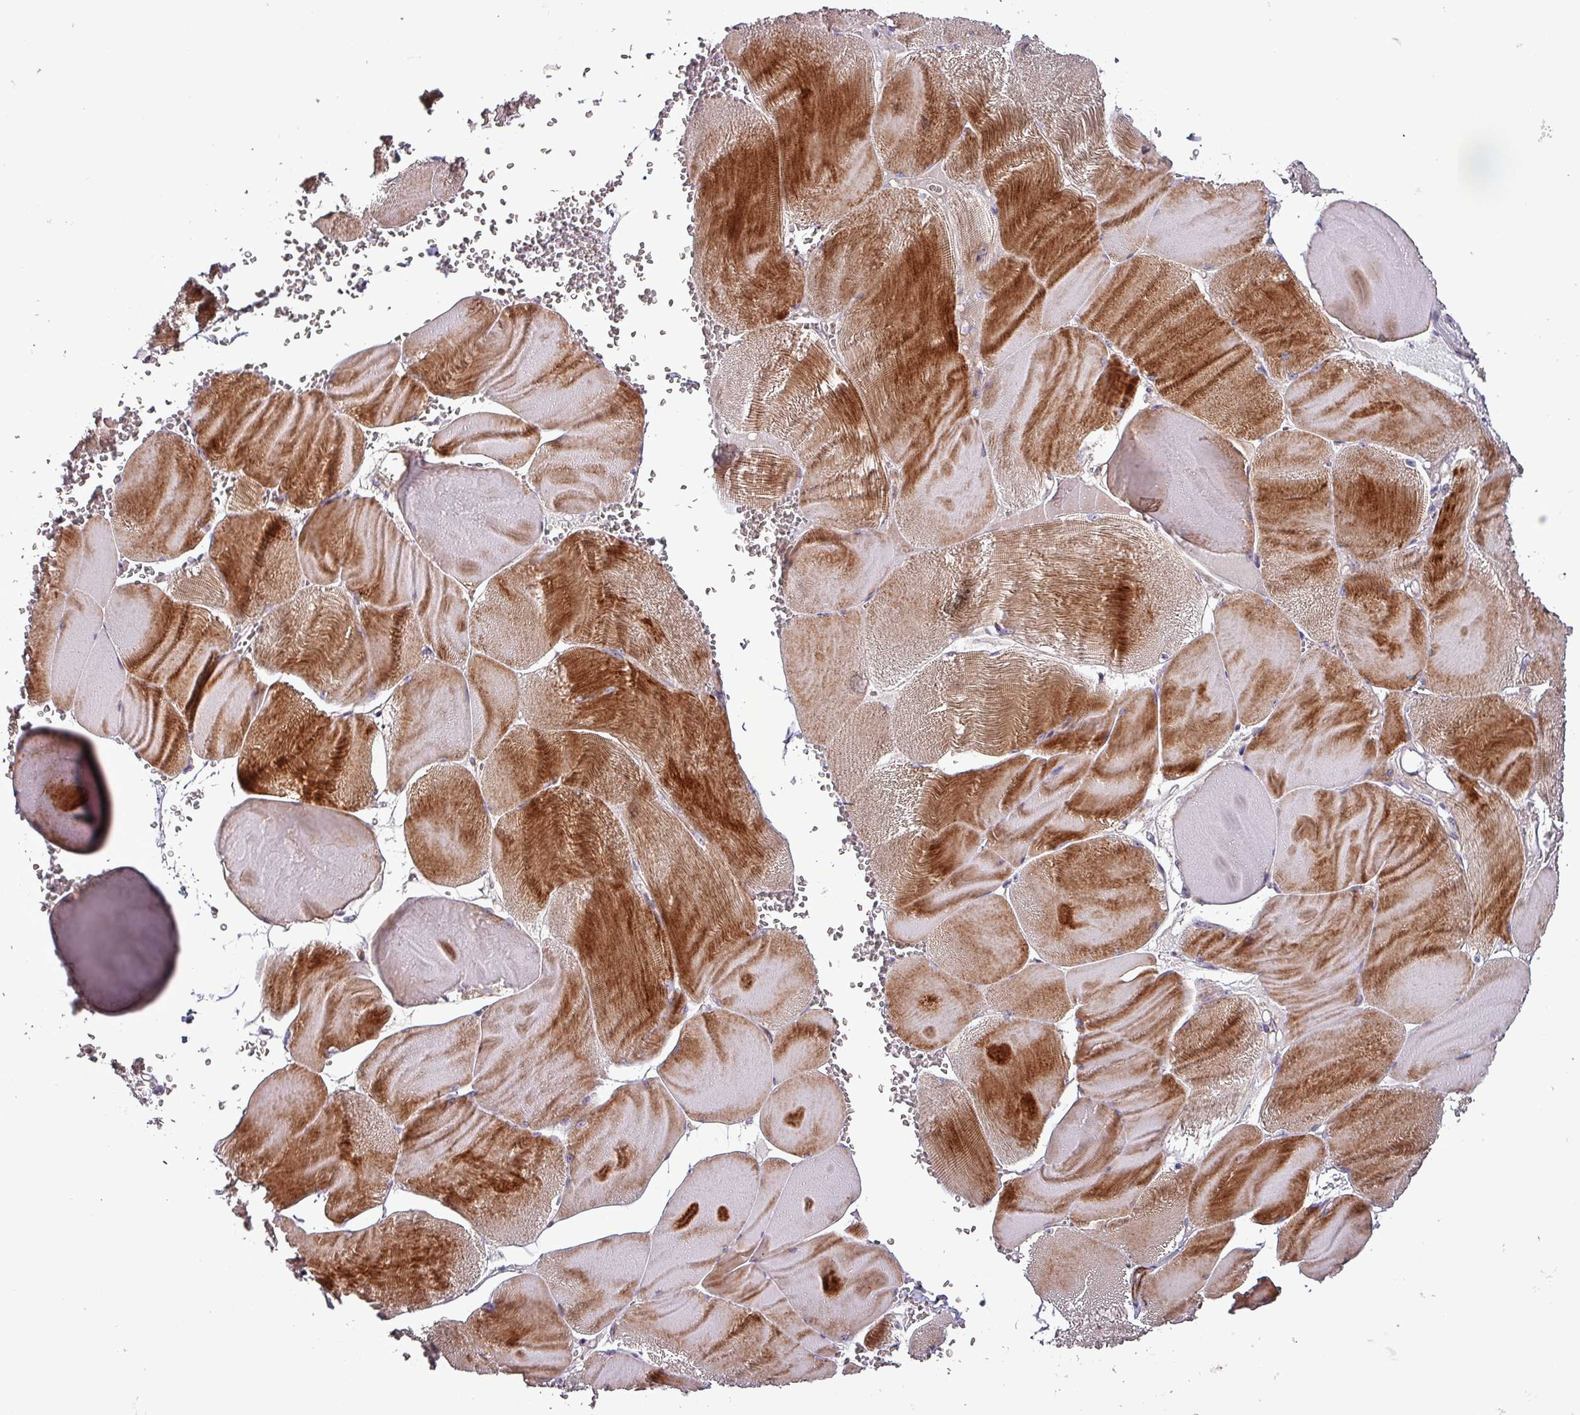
{"staining": {"intensity": "strong", "quantity": ">75%", "location": "cytoplasmic/membranous"}, "tissue": "skeletal muscle", "cell_type": "Myocytes", "image_type": "normal", "snomed": [{"axis": "morphology", "description": "Normal tissue, NOS"}, {"axis": "morphology", "description": "Basal cell carcinoma"}, {"axis": "topography", "description": "Skeletal muscle"}], "caption": "Normal skeletal muscle shows strong cytoplasmic/membranous expression in approximately >75% of myocytes.", "gene": "TPRA1", "patient": {"sex": "female", "age": 64}}